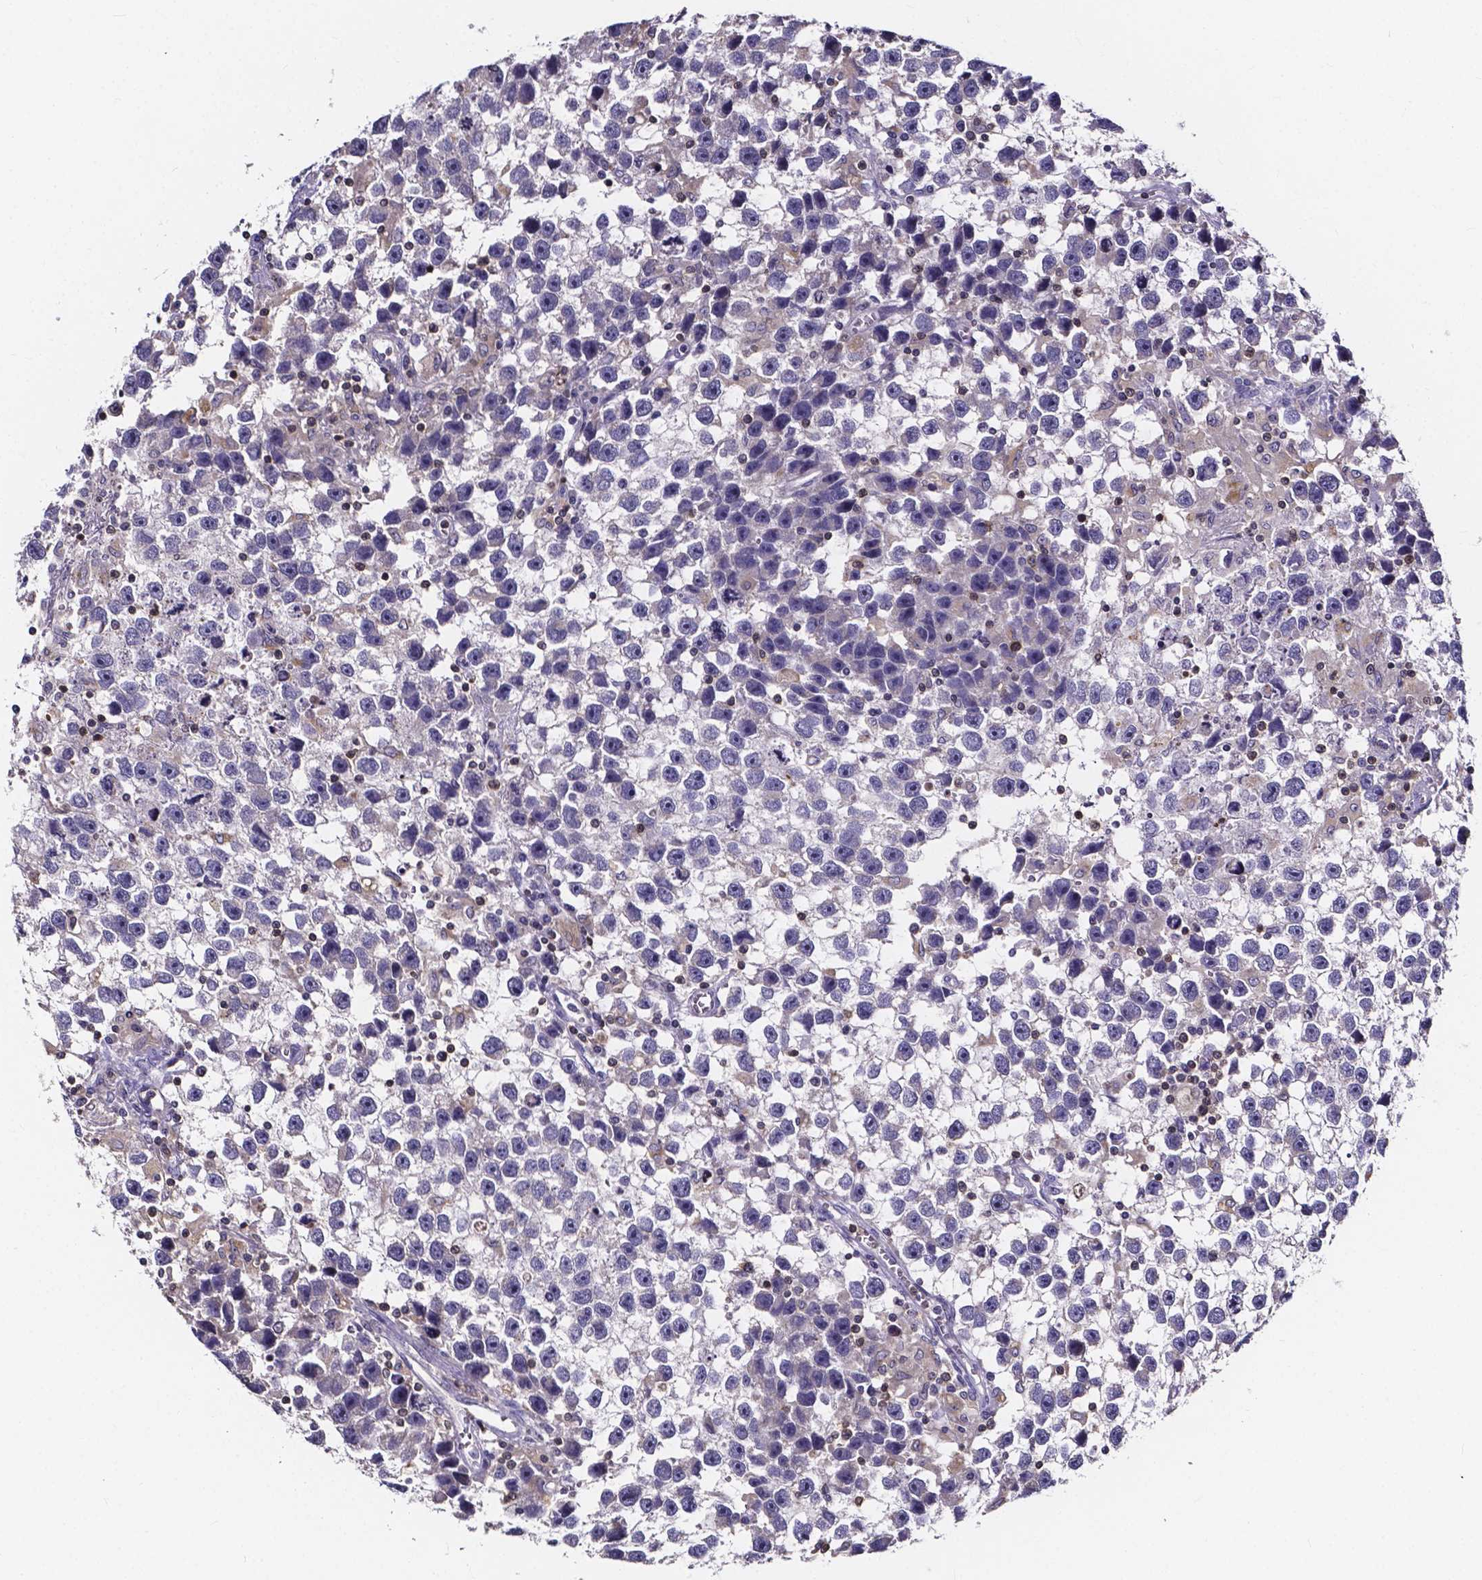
{"staining": {"intensity": "negative", "quantity": "none", "location": "none"}, "tissue": "testis cancer", "cell_type": "Tumor cells", "image_type": "cancer", "snomed": [{"axis": "morphology", "description": "Seminoma, NOS"}, {"axis": "topography", "description": "Testis"}], "caption": "Tumor cells are negative for brown protein staining in testis cancer (seminoma).", "gene": "THEMIS", "patient": {"sex": "male", "age": 43}}